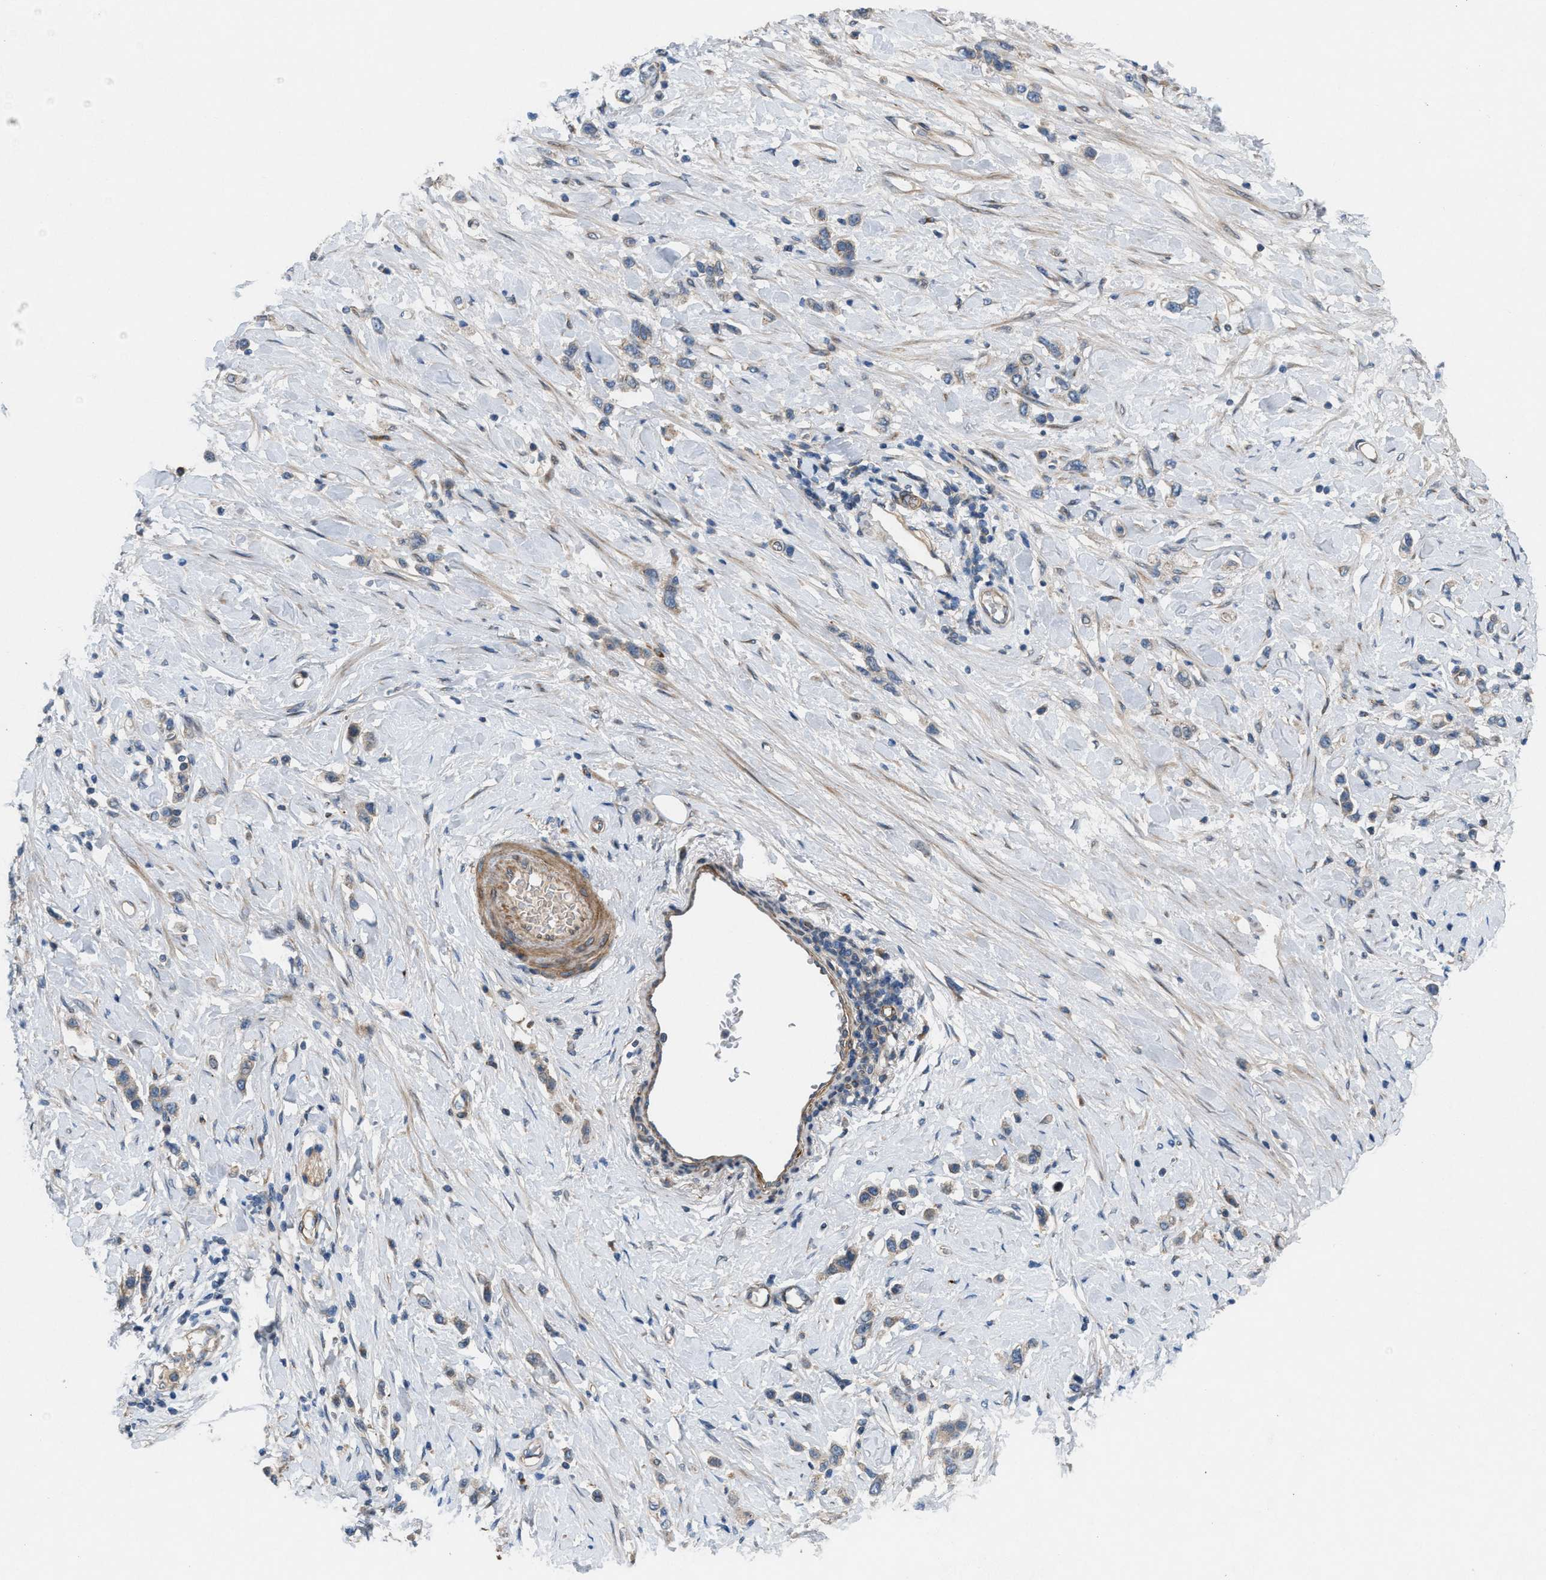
{"staining": {"intensity": "weak", "quantity": "<25%", "location": "cytoplasmic/membranous"}, "tissue": "stomach cancer", "cell_type": "Tumor cells", "image_type": "cancer", "snomed": [{"axis": "morphology", "description": "Adenocarcinoma, NOS"}, {"axis": "topography", "description": "Stomach"}], "caption": "Tumor cells show no significant protein expression in stomach adenocarcinoma.", "gene": "CYB5D1", "patient": {"sex": "female", "age": 65}}